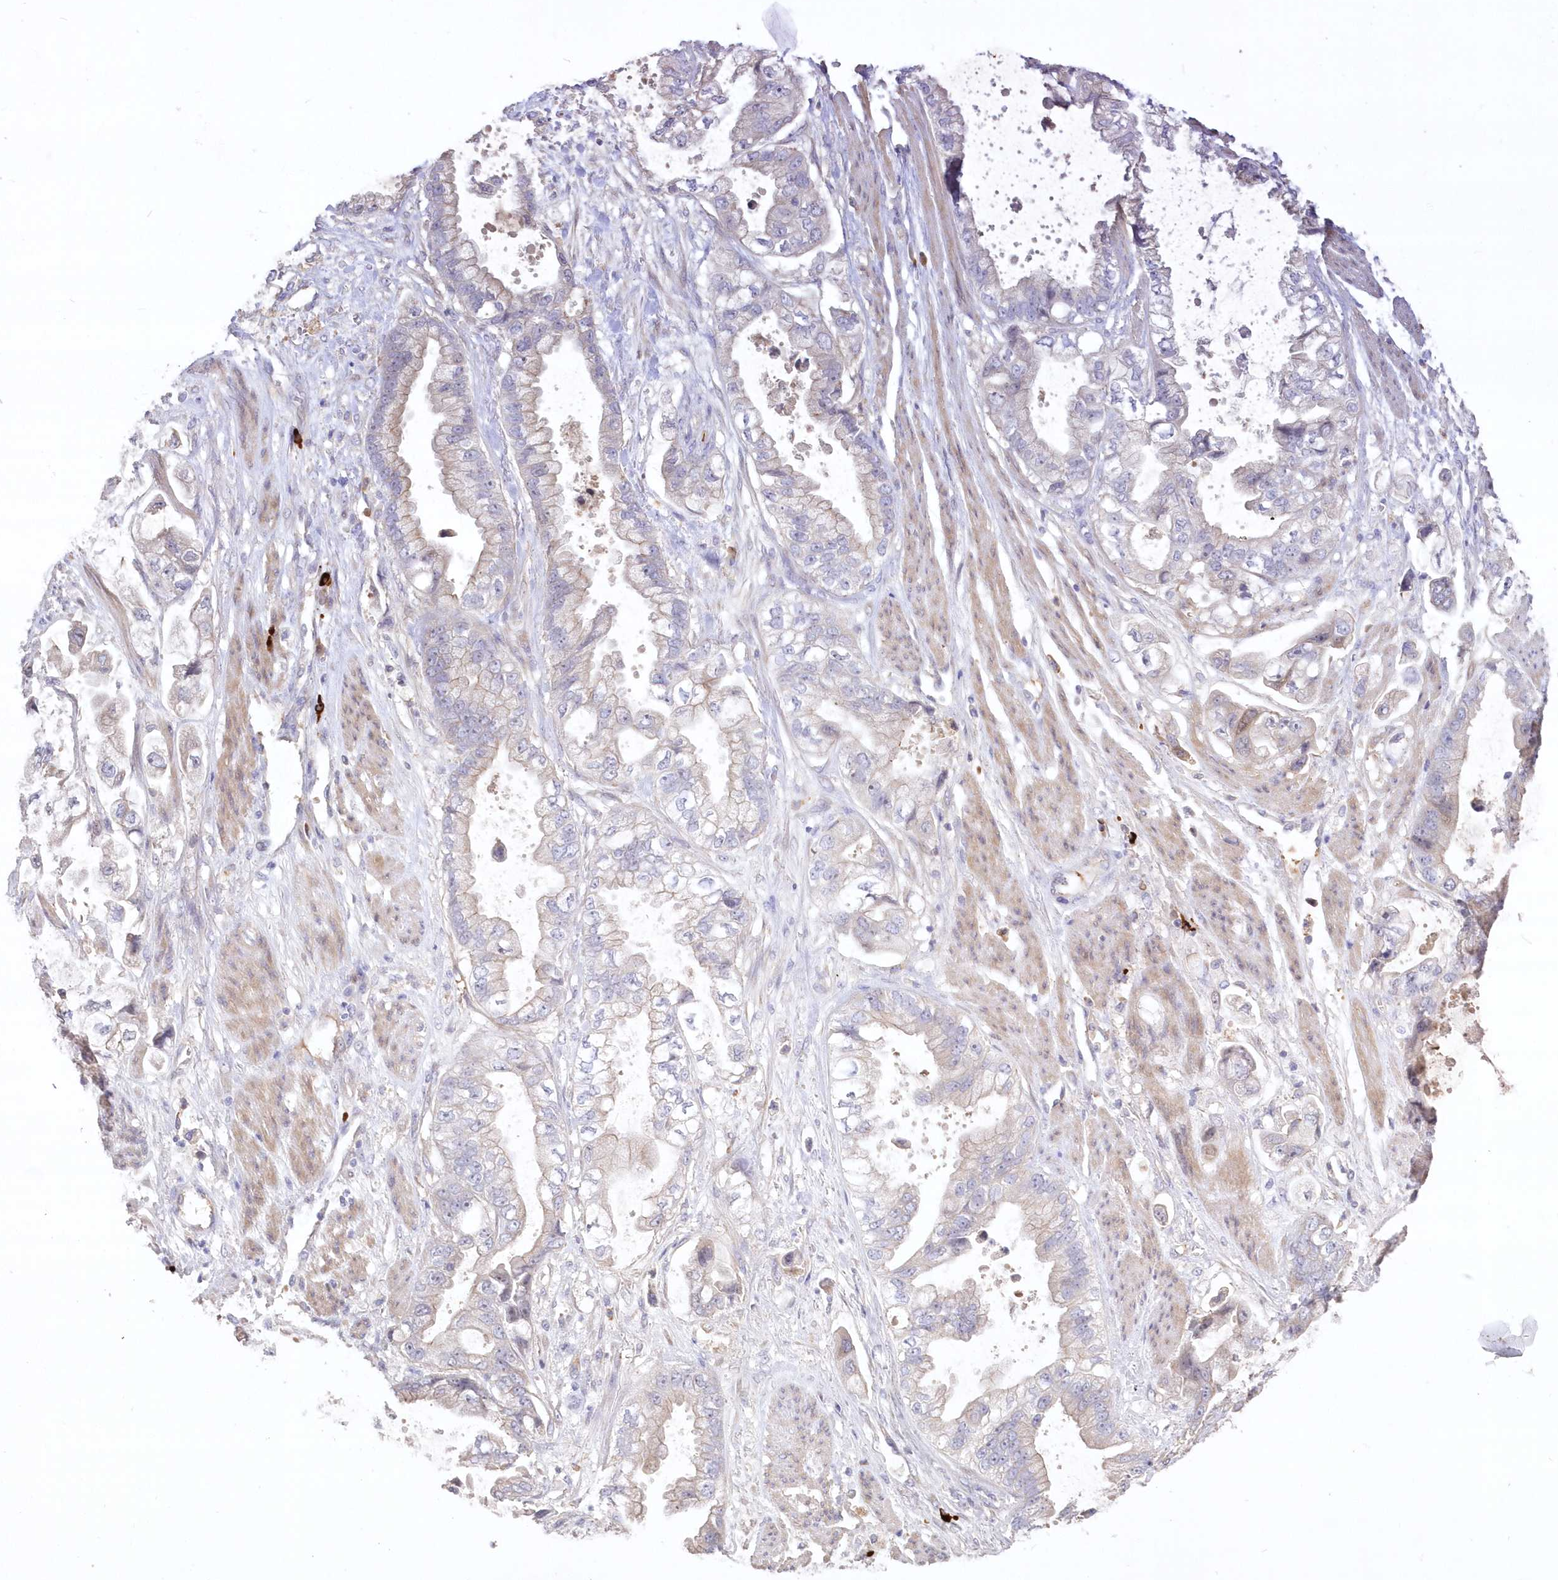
{"staining": {"intensity": "weak", "quantity": "<25%", "location": "cytoplasmic/membranous"}, "tissue": "stomach cancer", "cell_type": "Tumor cells", "image_type": "cancer", "snomed": [{"axis": "morphology", "description": "Adenocarcinoma, NOS"}, {"axis": "topography", "description": "Stomach"}], "caption": "Immunohistochemical staining of adenocarcinoma (stomach) reveals no significant expression in tumor cells. The staining was performed using DAB to visualize the protein expression in brown, while the nuclei were stained in blue with hematoxylin (Magnification: 20x).", "gene": "WBP1L", "patient": {"sex": "male", "age": 62}}